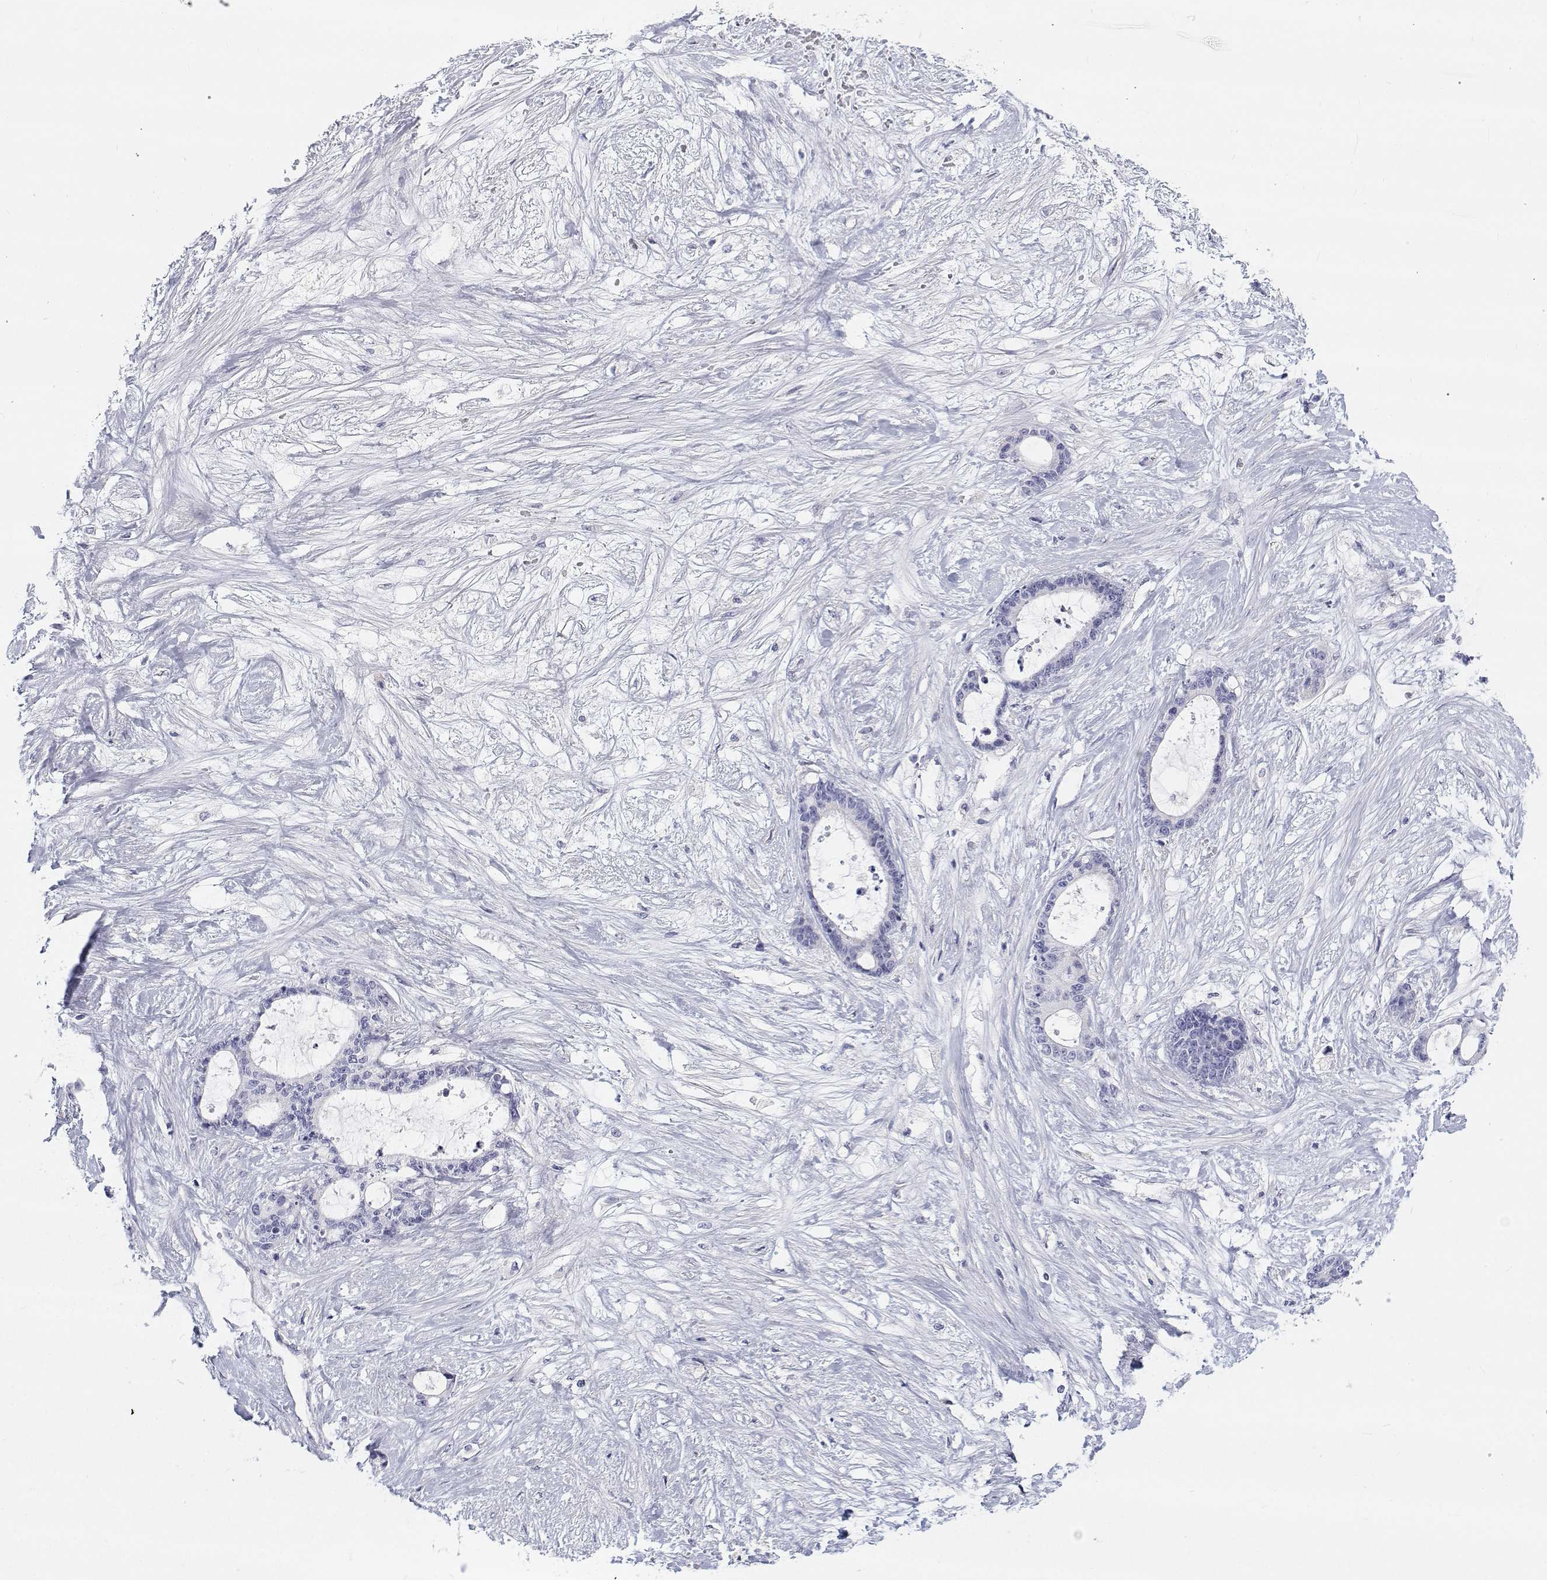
{"staining": {"intensity": "negative", "quantity": "none", "location": "none"}, "tissue": "liver cancer", "cell_type": "Tumor cells", "image_type": "cancer", "snomed": [{"axis": "morphology", "description": "Normal tissue, NOS"}, {"axis": "morphology", "description": "Cholangiocarcinoma"}, {"axis": "topography", "description": "Liver"}, {"axis": "topography", "description": "Peripheral nerve tissue"}], "caption": "Immunohistochemical staining of human liver cholangiocarcinoma shows no significant expression in tumor cells.", "gene": "NCR2", "patient": {"sex": "female", "age": 73}}